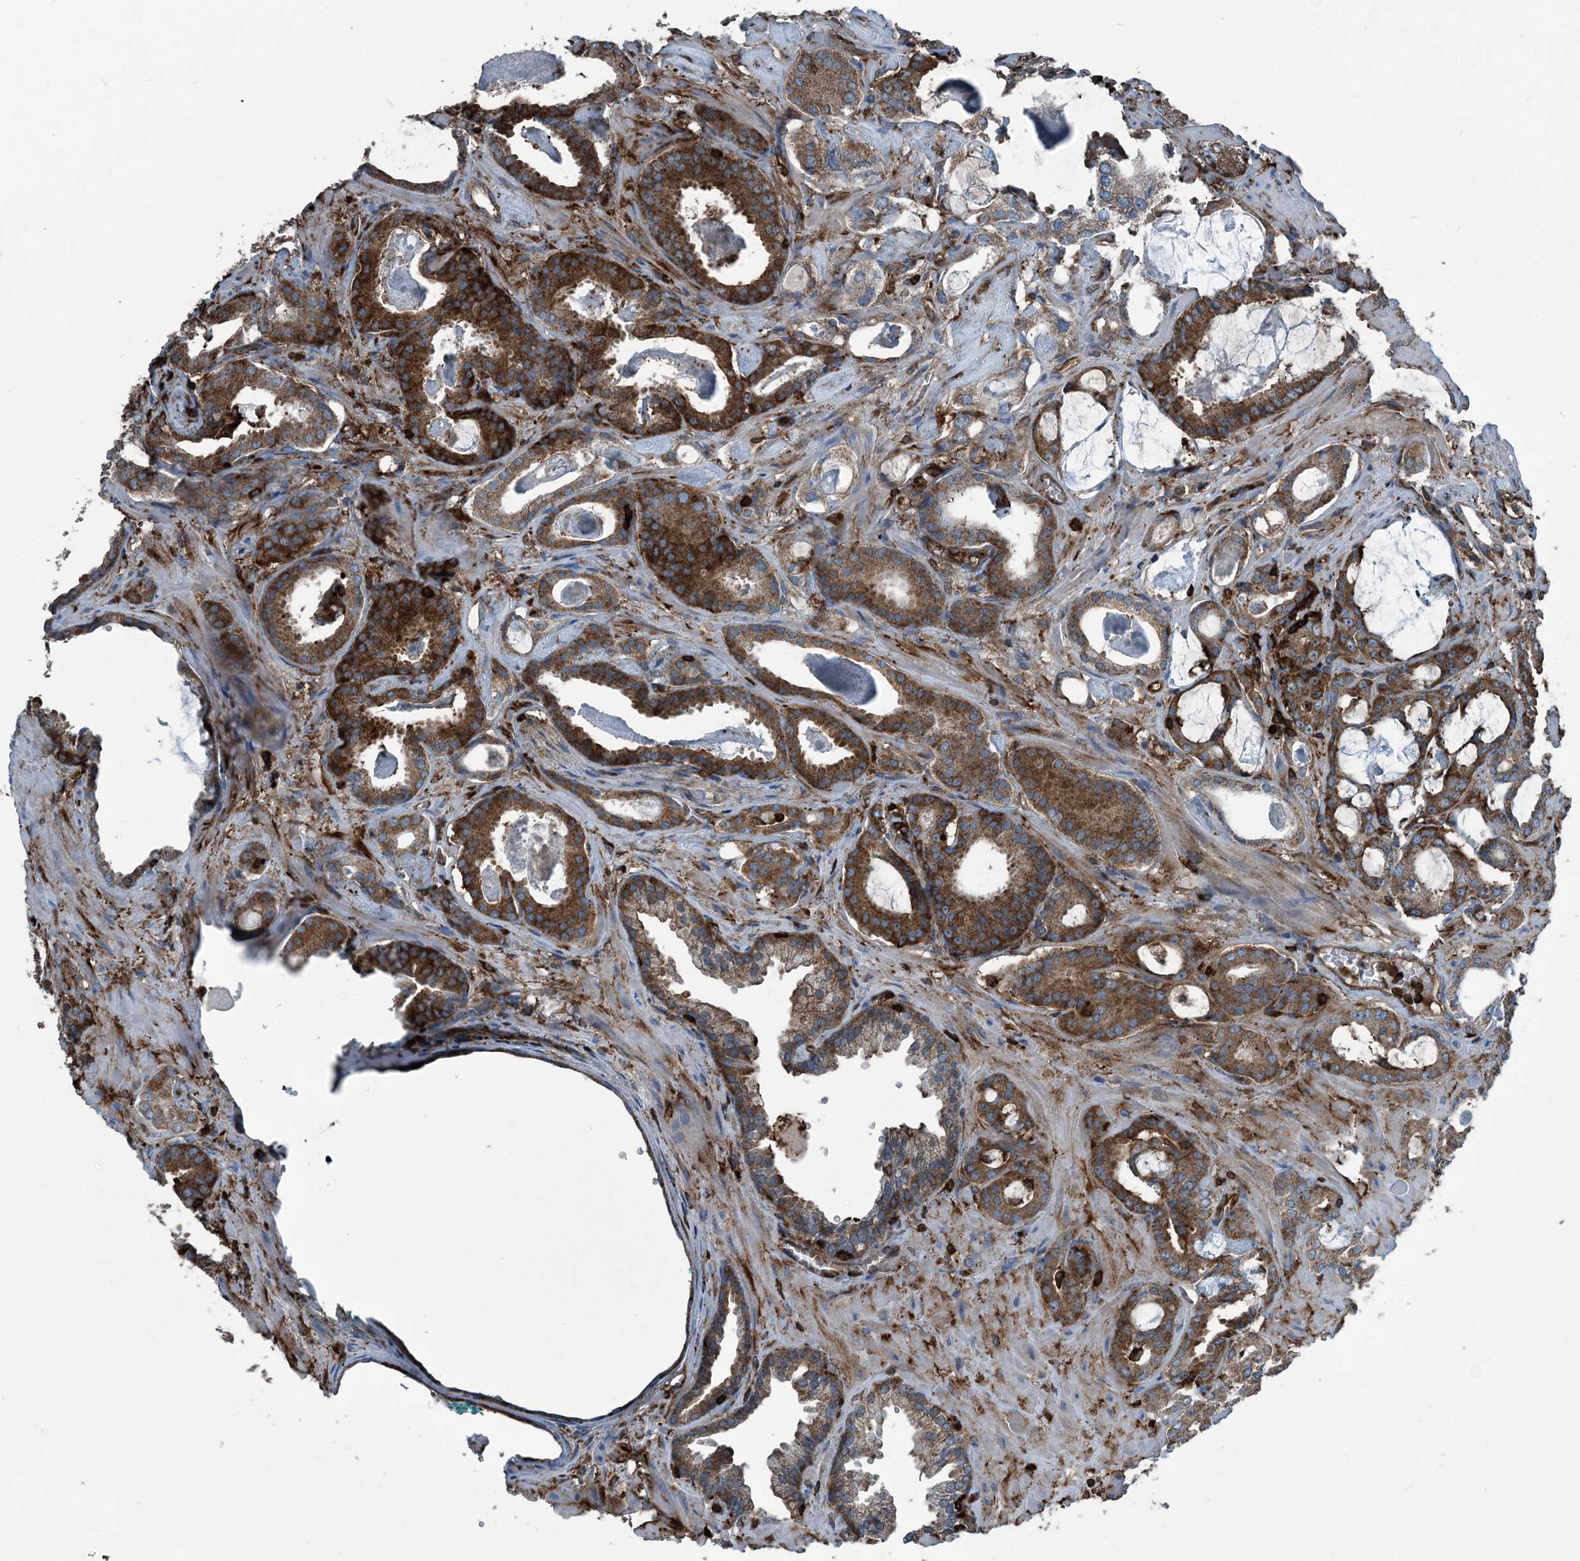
{"staining": {"intensity": "strong", "quantity": ">75%", "location": "cytoplasmic/membranous"}, "tissue": "prostate cancer", "cell_type": "Tumor cells", "image_type": "cancer", "snomed": [{"axis": "morphology", "description": "Adenocarcinoma, Low grade"}, {"axis": "topography", "description": "Prostate"}], "caption": "Immunohistochemical staining of human prostate cancer exhibits strong cytoplasmic/membranous protein staining in approximately >75% of tumor cells.", "gene": "CFL1", "patient": {"sex": "male", "age": 53}}